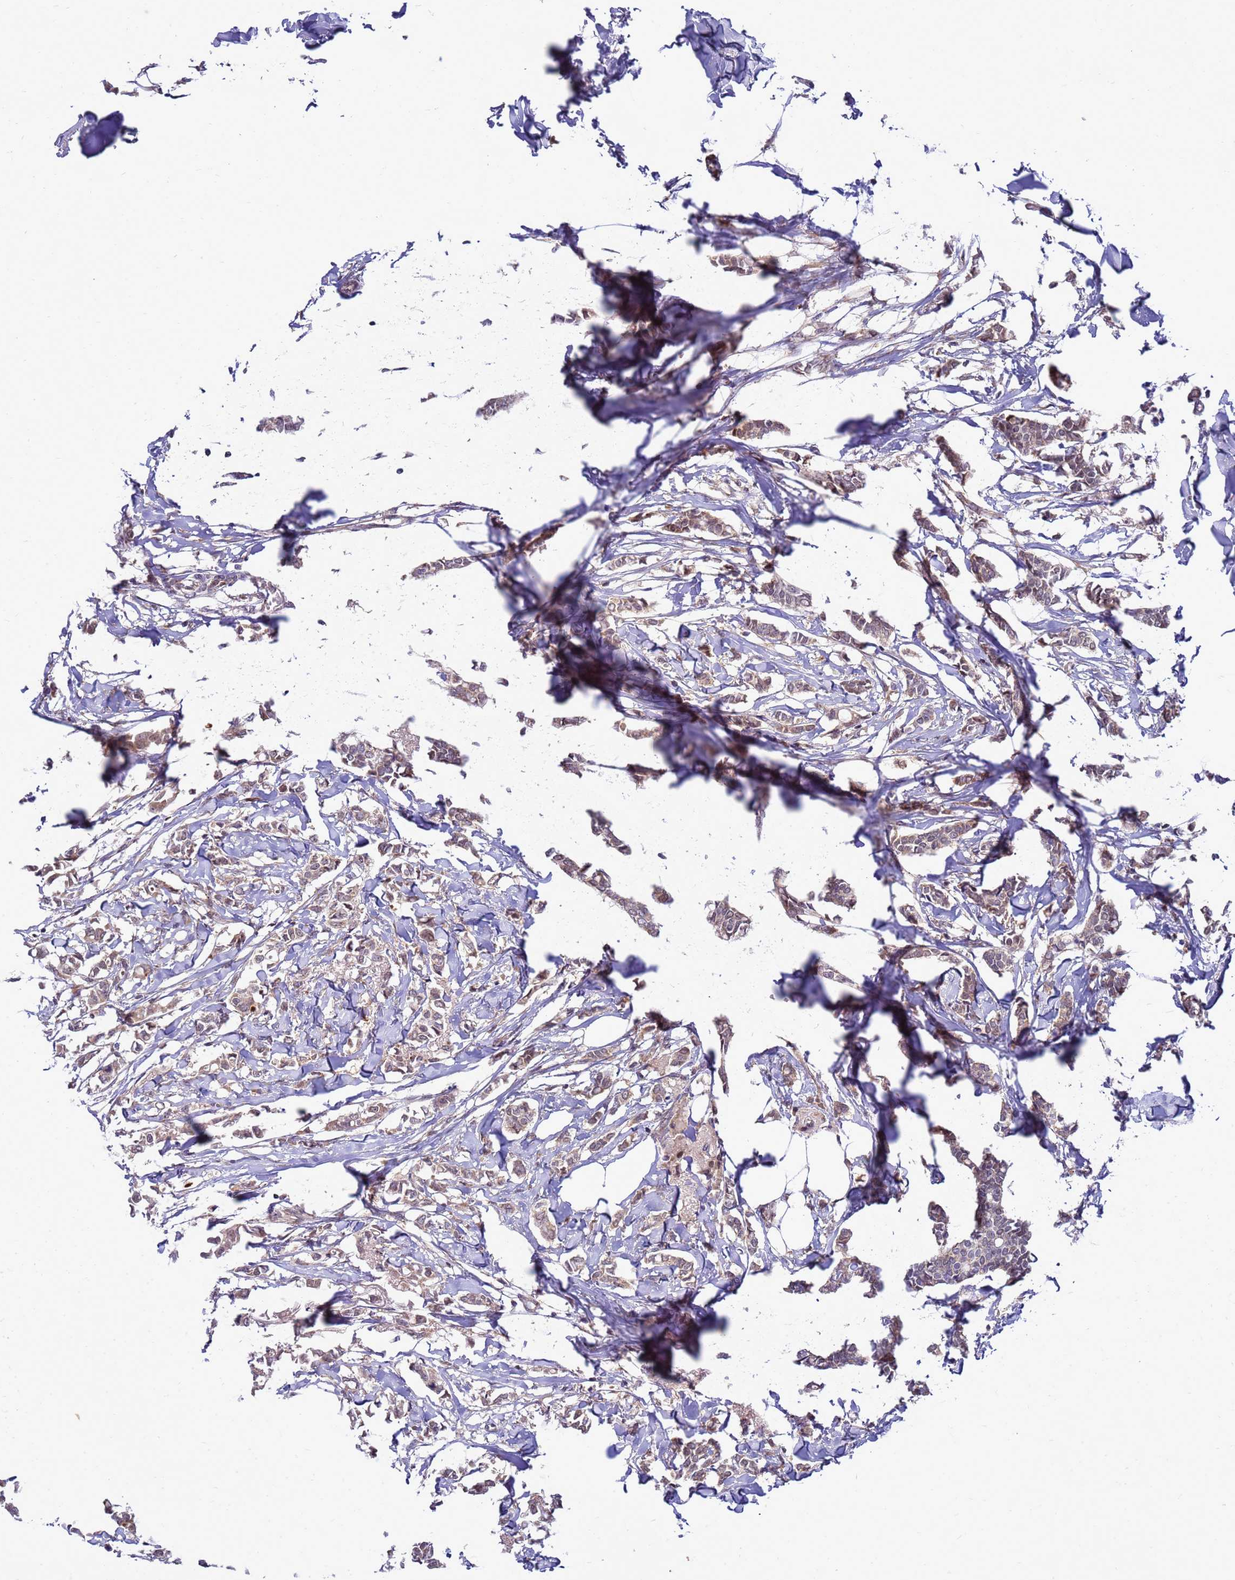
{"staining": {"intensity": "weak", "quantity": ">75%", "location": "cytoplasmic/membranous"}, "tissue": "breast cancer", "cell_type": "Tumor cells", "image_type": "cancer", "snomed": [{"axis": "morphology", "description": "Duct carcinoma"}, {"axis": "topography", "description": "Breast"}], "caption": "Immunohistochemical staining of human breast cancer displays low levels of weak cytoplasmic/membranous protein expression in about >75% of tumor cells. Using DAB (3,3'-diaminobenzidine) (brown) and hematoxylin (blue) stains, captured at high magnification using brightfield microscopy.", "gene": "C12orf43", "patient": {"sex": "female", "age": 41}}